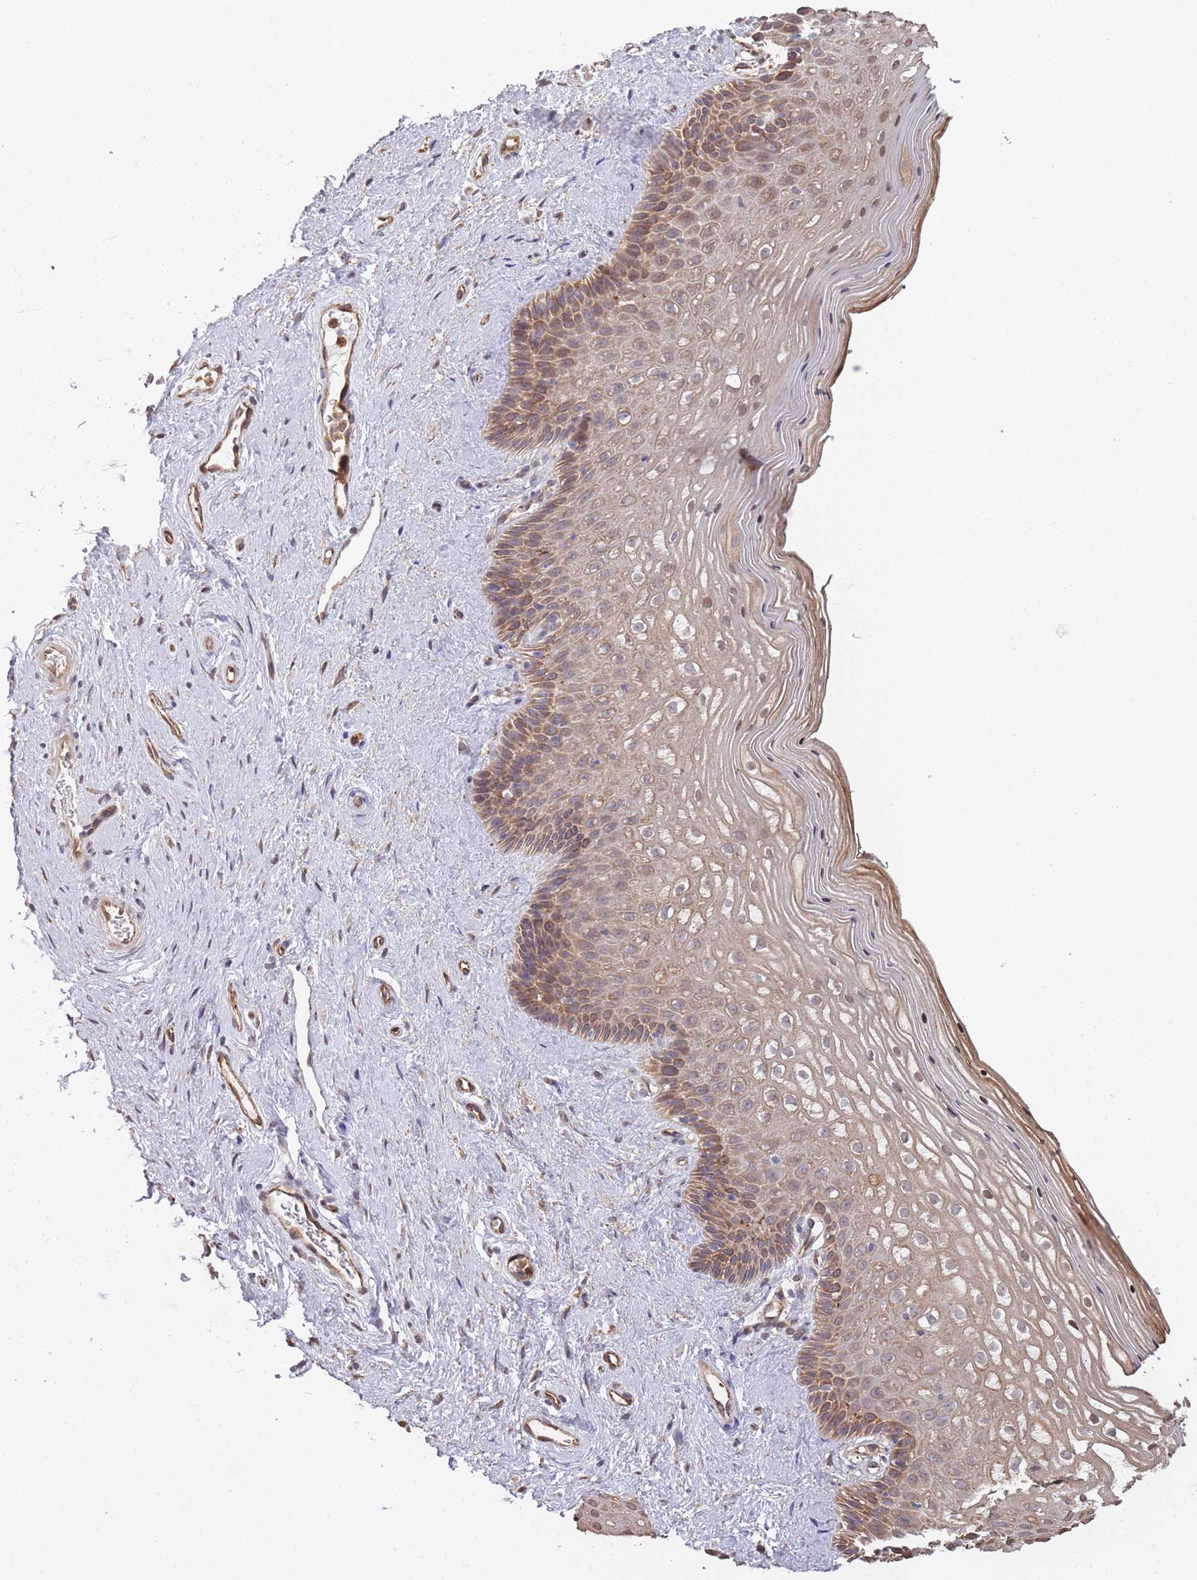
{"staining": {"intensity": "moderate", "quantity": ">75%", "location": "cytoplasmic/membranous"}, "tissue": "vagina", "cell_type": "Squamous epithelial cells", "image_type": "normal", "snomed": [{"axis": "morphology", "description": "Normal tissue, NOS"}, {"axis": "topography", "description": "Vagina"}], "caption": "Protein staining shows moderate cytoplasmic/membranous positivity in about >75% of squamous epithelial cells in unremarkable vagina. The protein of interest is shown in brown color, while the nuclei are stained blue.", "gene": "ARL13B", "patient": {"sex": "female", "age": 47}}